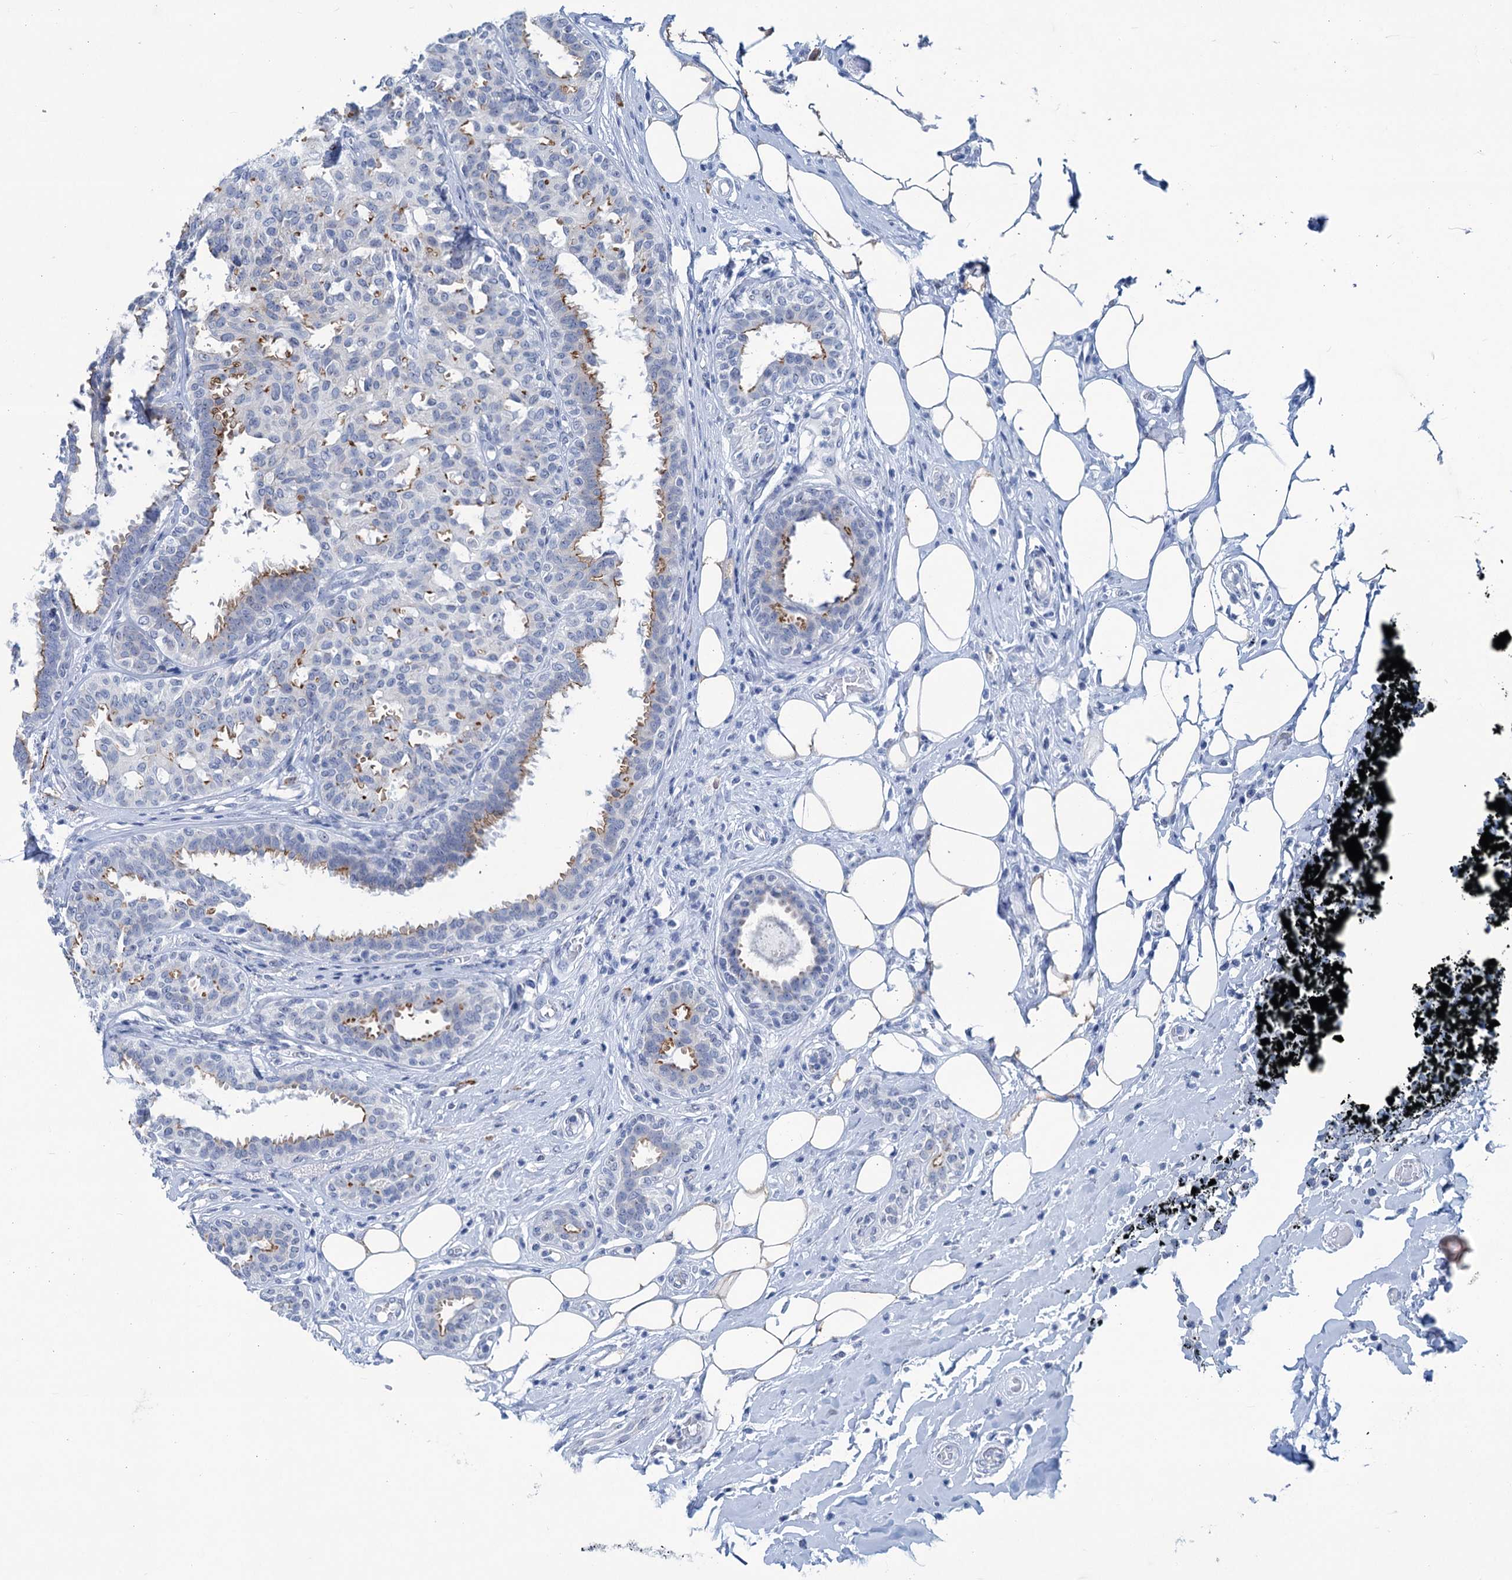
{"staining": {"intensity": "moderate", "quantity": "<25%", "location": "cytoplasmic/membranous"}, "tissue": "breast cancer", "cell_type": "Tumor cells", "image_type": "cancer", "snomed": [{"axis": "morphology", "description": "Lobular carcinoma"}, {"axis": "topography", "description": "Breast"}], "caption": "Protein expression analysis of breast cancer displays moderate cytoplasmic/membranous positivity in about <25% of tumor cells.", "gene": "NEU3", "patient": {"sex": "female", "age": 51}}